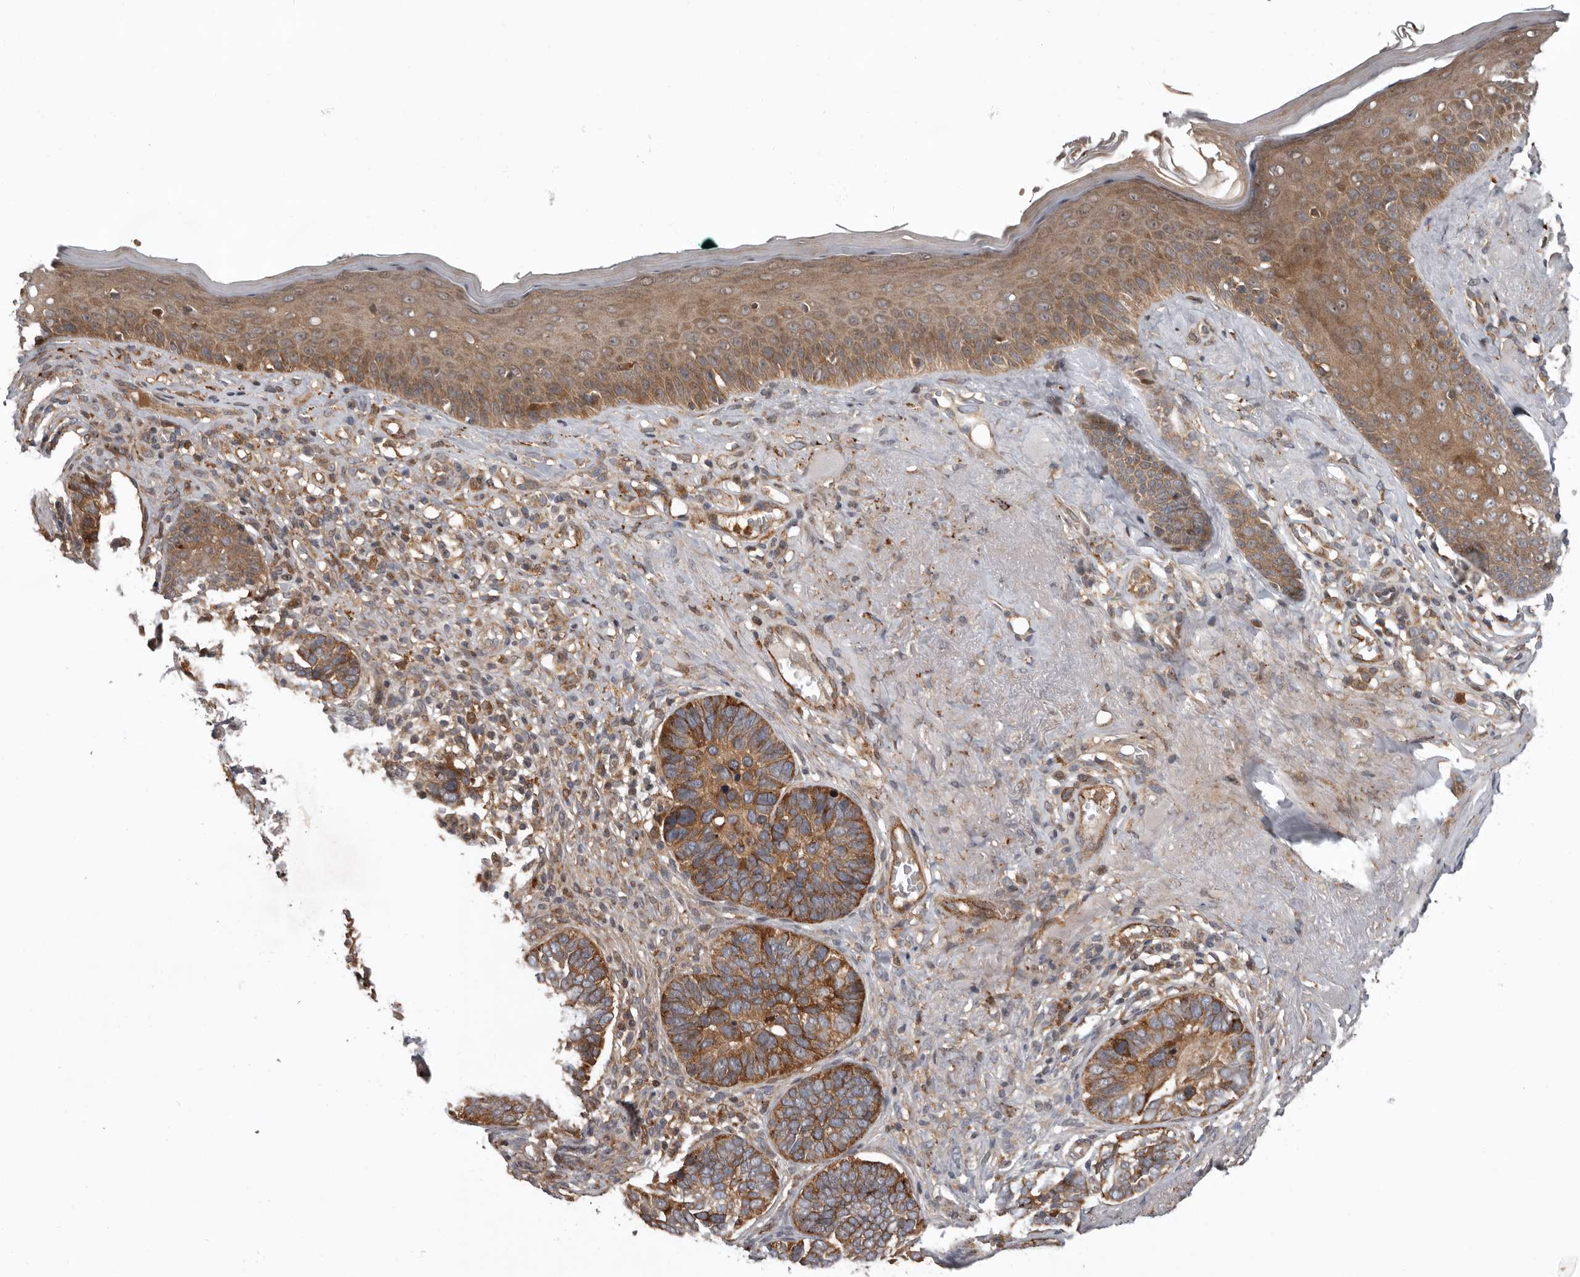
{"staining": {"intensity": "moderate", "quantity": ">75%", "location": "cytoplasmic/membranous"}, "tissue": "skin cancer", "cell_type": "Tumor cells", "image_type": "cancer", "snomed": [{"axis": "morphology", "description": "Basal cell carcinoma"}, {"axis": "topography", "description": "Skin"}], "caption": "Skin basal cell carcinoma was stained to show a protein in brown. There is medium levels of moderate cytoplasmic/membranous positivity in approximately >75% of tumor cells. The staining was performed using DAB, with brown indicating positive protein expression. Nuclei are stained blue with hematoxylin.", "gene": "FGFR4", "patient": {"sex": "male", "age": 62}}